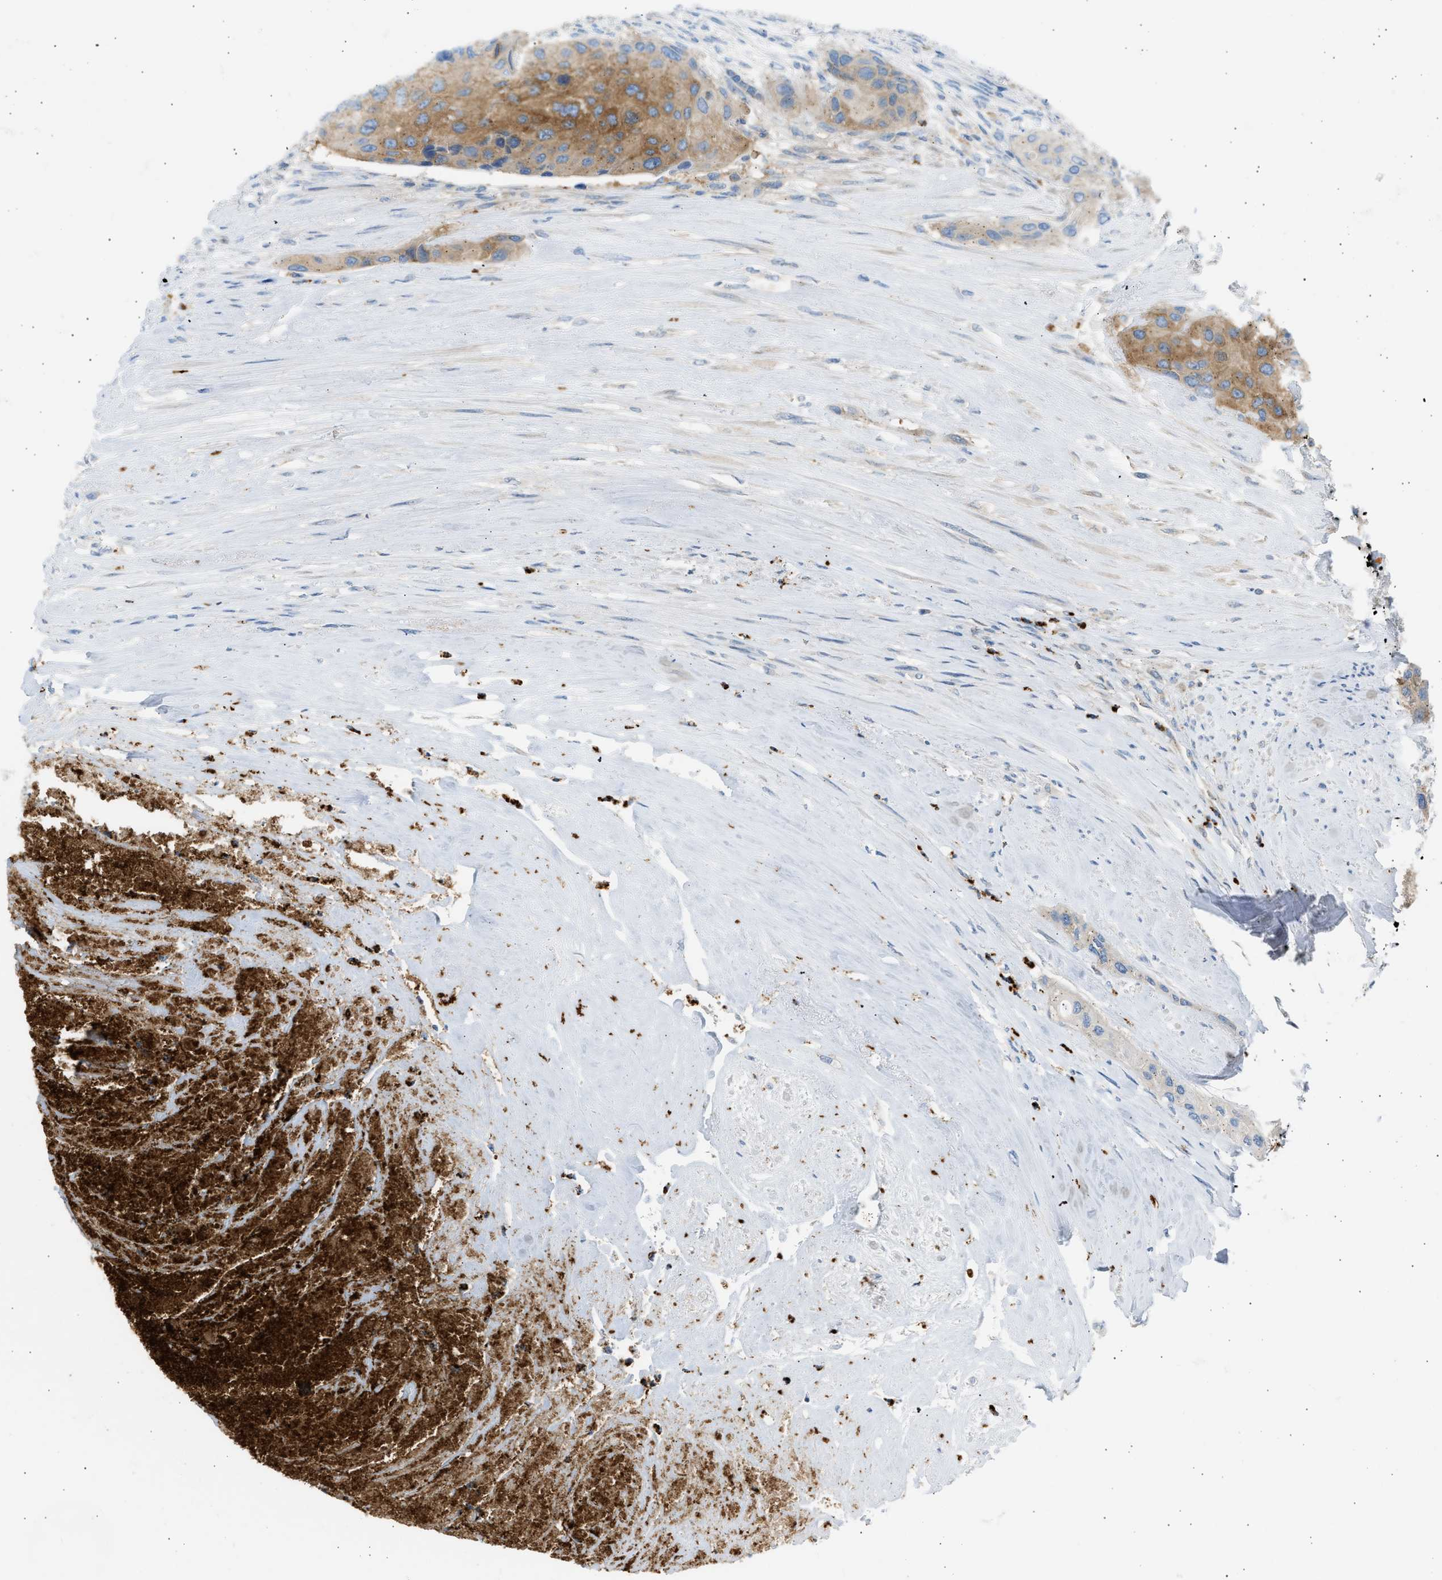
{"staining": {"intensity": "strong", "quantity": ">75%", "location": "cytoplasmic/membranous"}, "tissue": "urothelial cancer", "cell_type": "Tumor cells", "image_type": "cancer", "snomed": [{"axis": "morphology", "description": "Urothelial carcinoma, High grade"}, {"axis": "topography", "description": "Urinary bladder"}], "caption": "This photomicrograph reveals urothelial cancer stained with IHC to label a protein in brown. The cytoplasmic/membranous of tumor cells show strong positivity for the protein. Nuclei are counter-stained blue.", "gene": "TRIM50", "patient": {"sex": "female", "age": 56}}